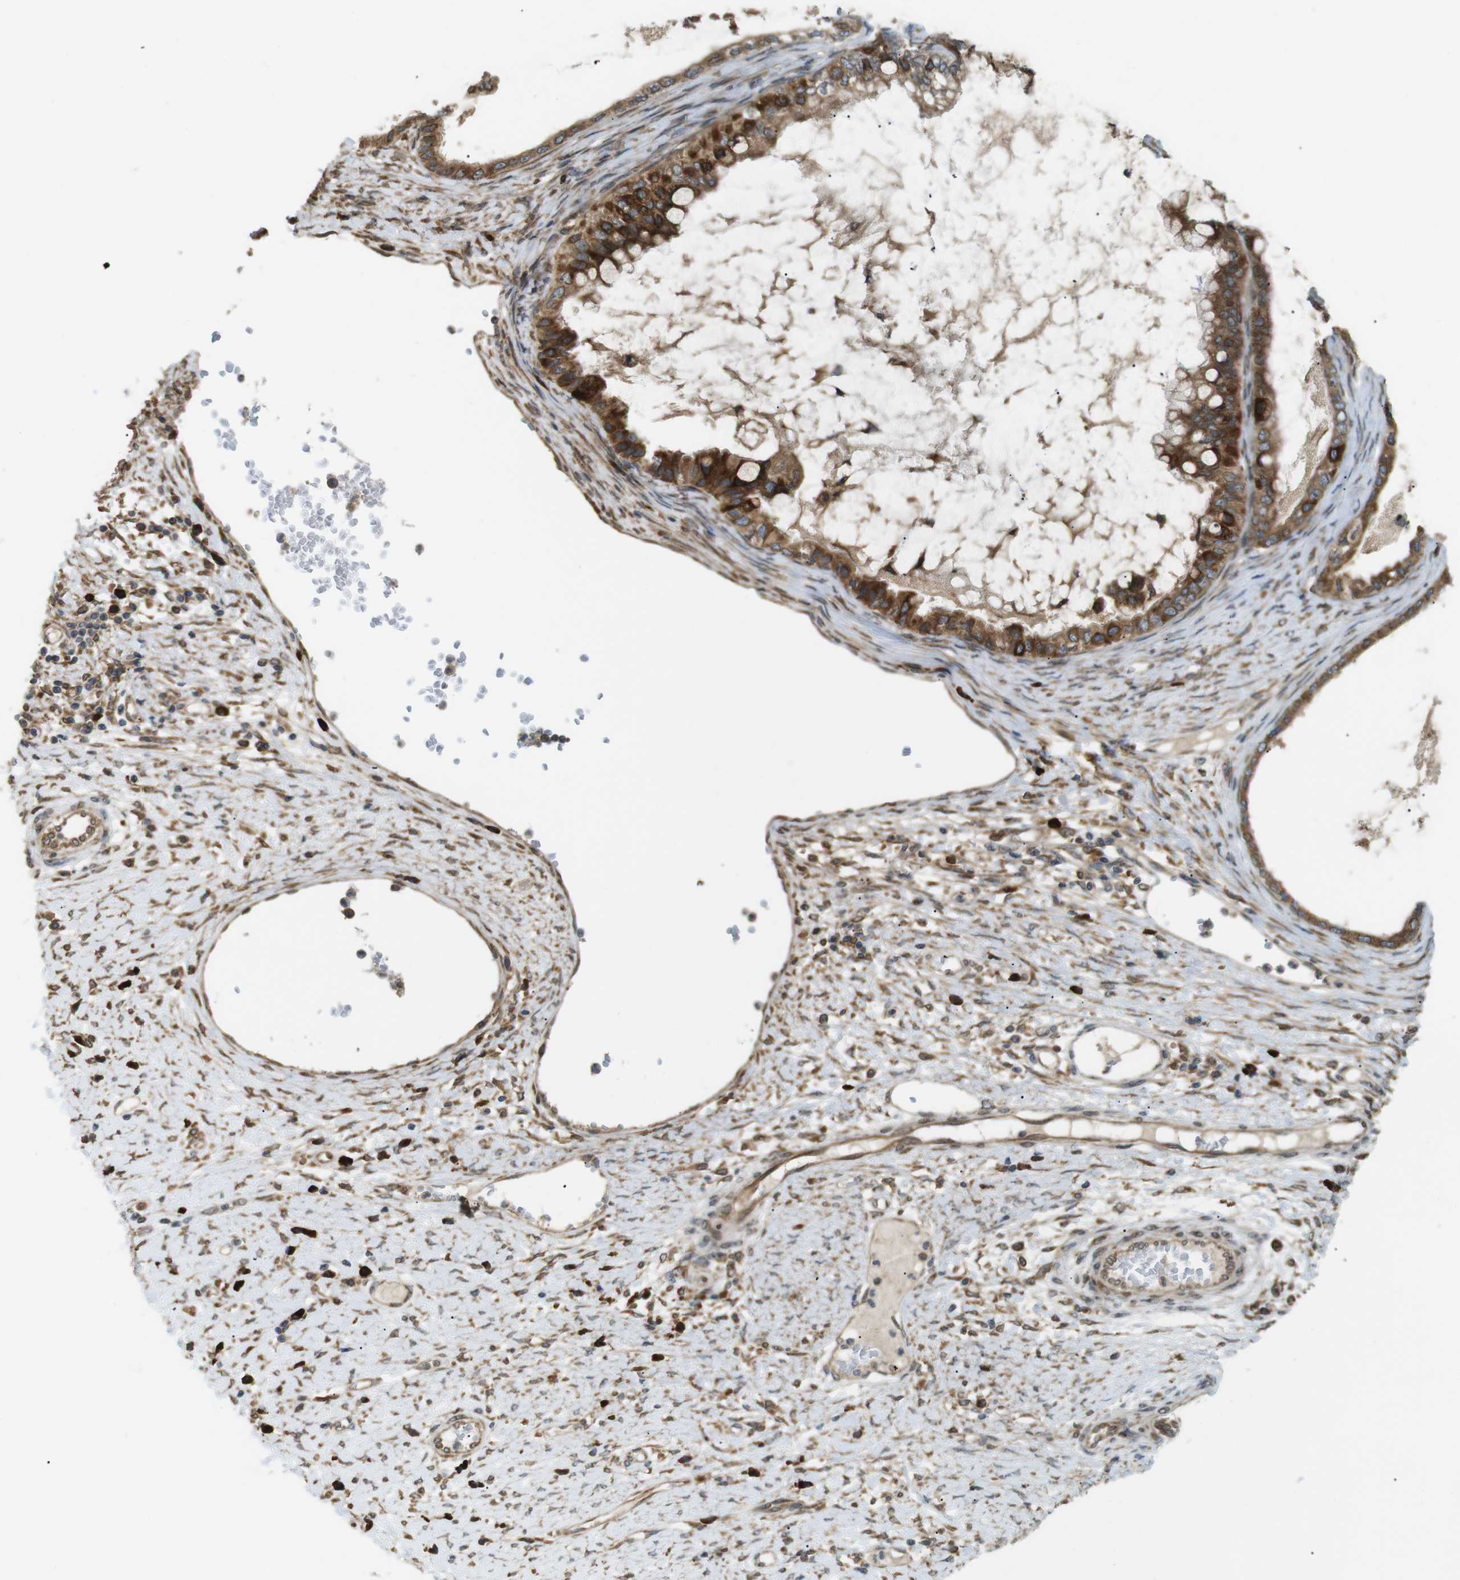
{"staining": {"intensity": "strong", "quantity": ">75%", "location": "cytoplasmic/membranous"}, "tissue": "ovarian cancer", "cell_type": "Tumor cells", "image_type": "cancer", "snomed": [{"axis": "morphology", "description": "Cystadenocarcinoma, mucinous, NOS"}, {"axis": "topography", "description": "Ovary"}], "caption": "IHC (DAB (3,3'-diaminobenzidine)) staining of mucinous cystadenocarcinoma (ovarian) reveals strong cytoplasmic/membranous protein expression in approximately >75% of tumor cells.", "gene": "TMED4", "patient": {"sex": "female", "age": 80}}